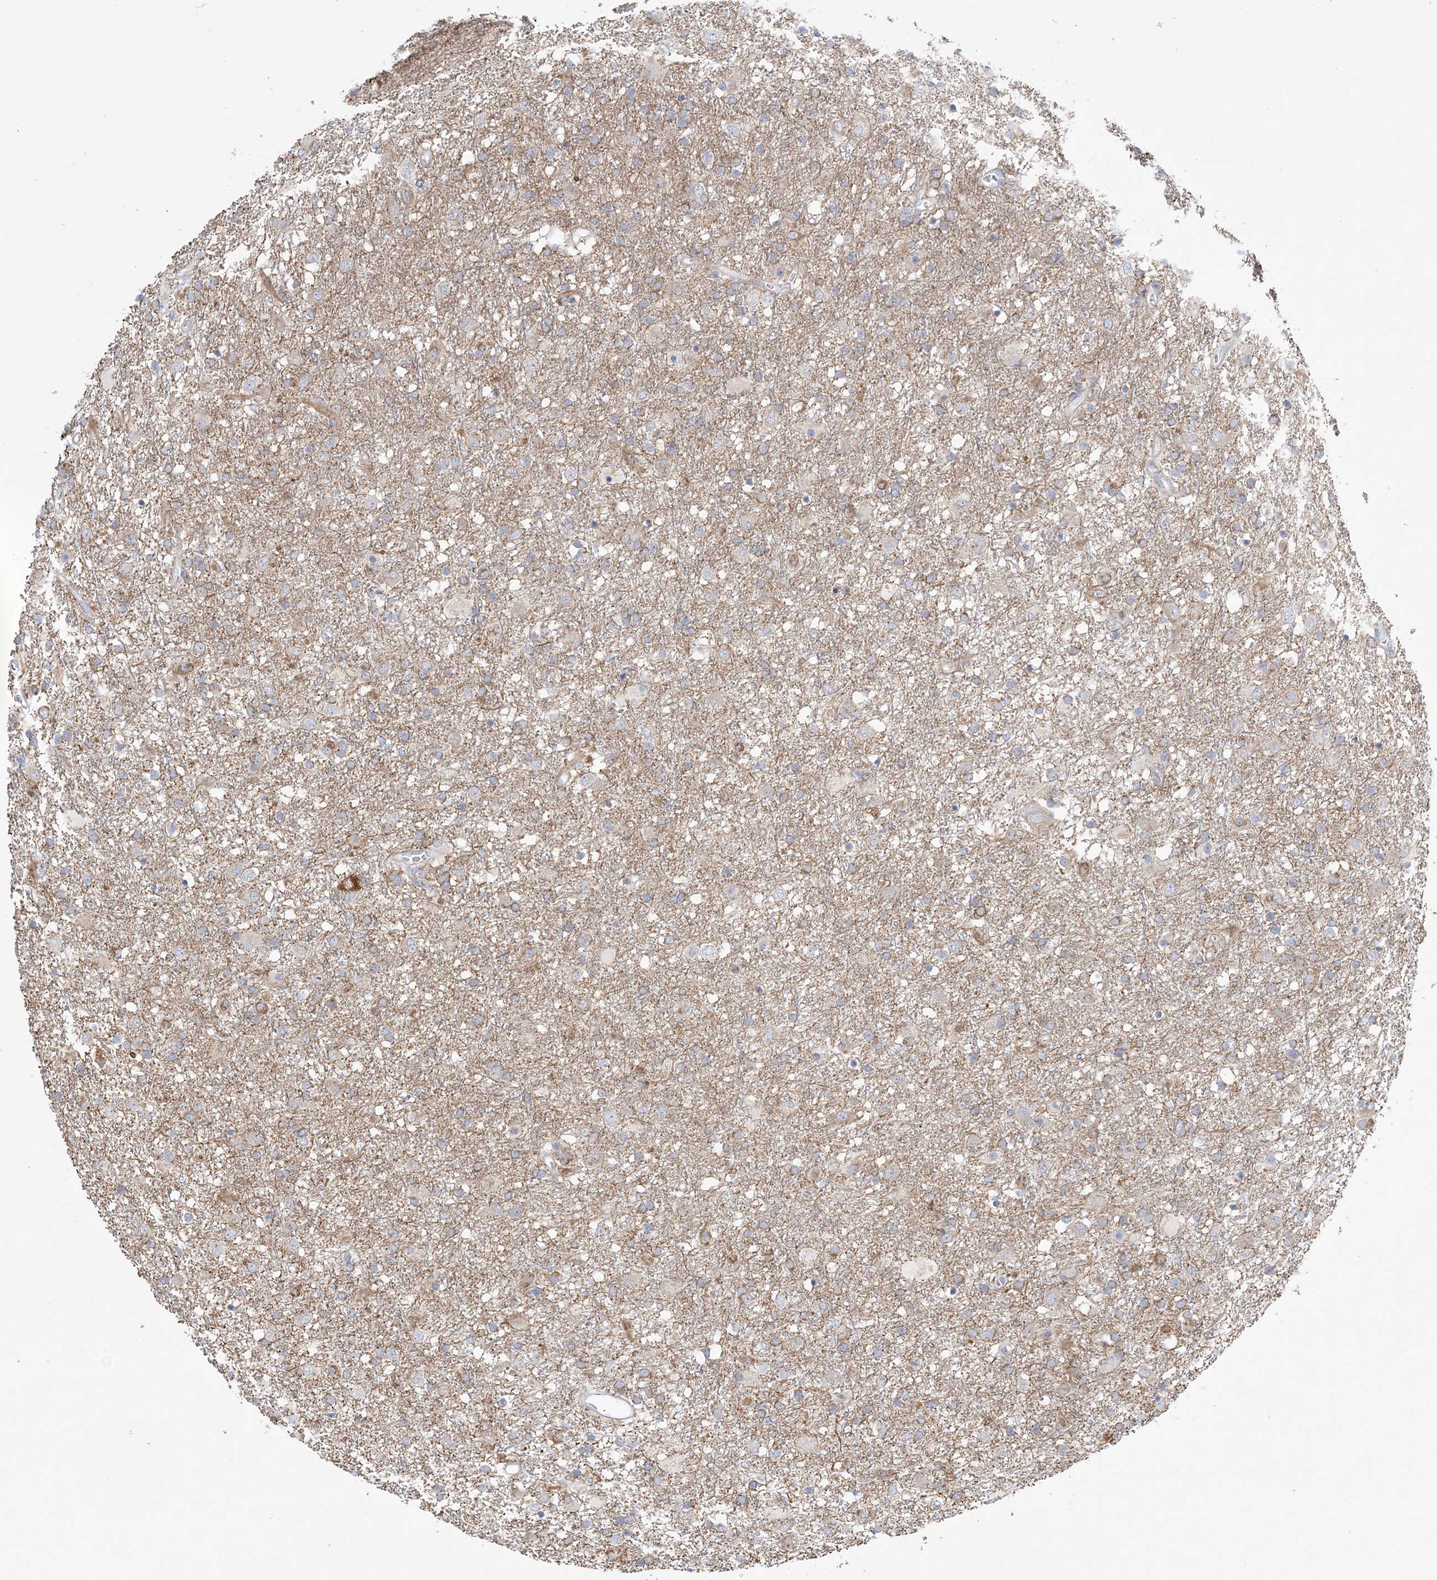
{"staining": {"intensity": "weak", "quantity": "25%-75%", "location": "cytoplasmic/membranous"}, "tissue": "glioma", "cell_type": "Tumor cells", "image_type": "cancer", "snomed": [{"axis": "morphology", "description": "Glioma, malignant, Low grade"}, {"axis": "topography", "description": "Brain"}], "caption": "The image exhibits a brown stain indicating the presence of a protein in the cytoplasmic/membranous of tumor cells in glioma.", "gene": "FARSB", "patient": {"sex": "male", "age": 65}}